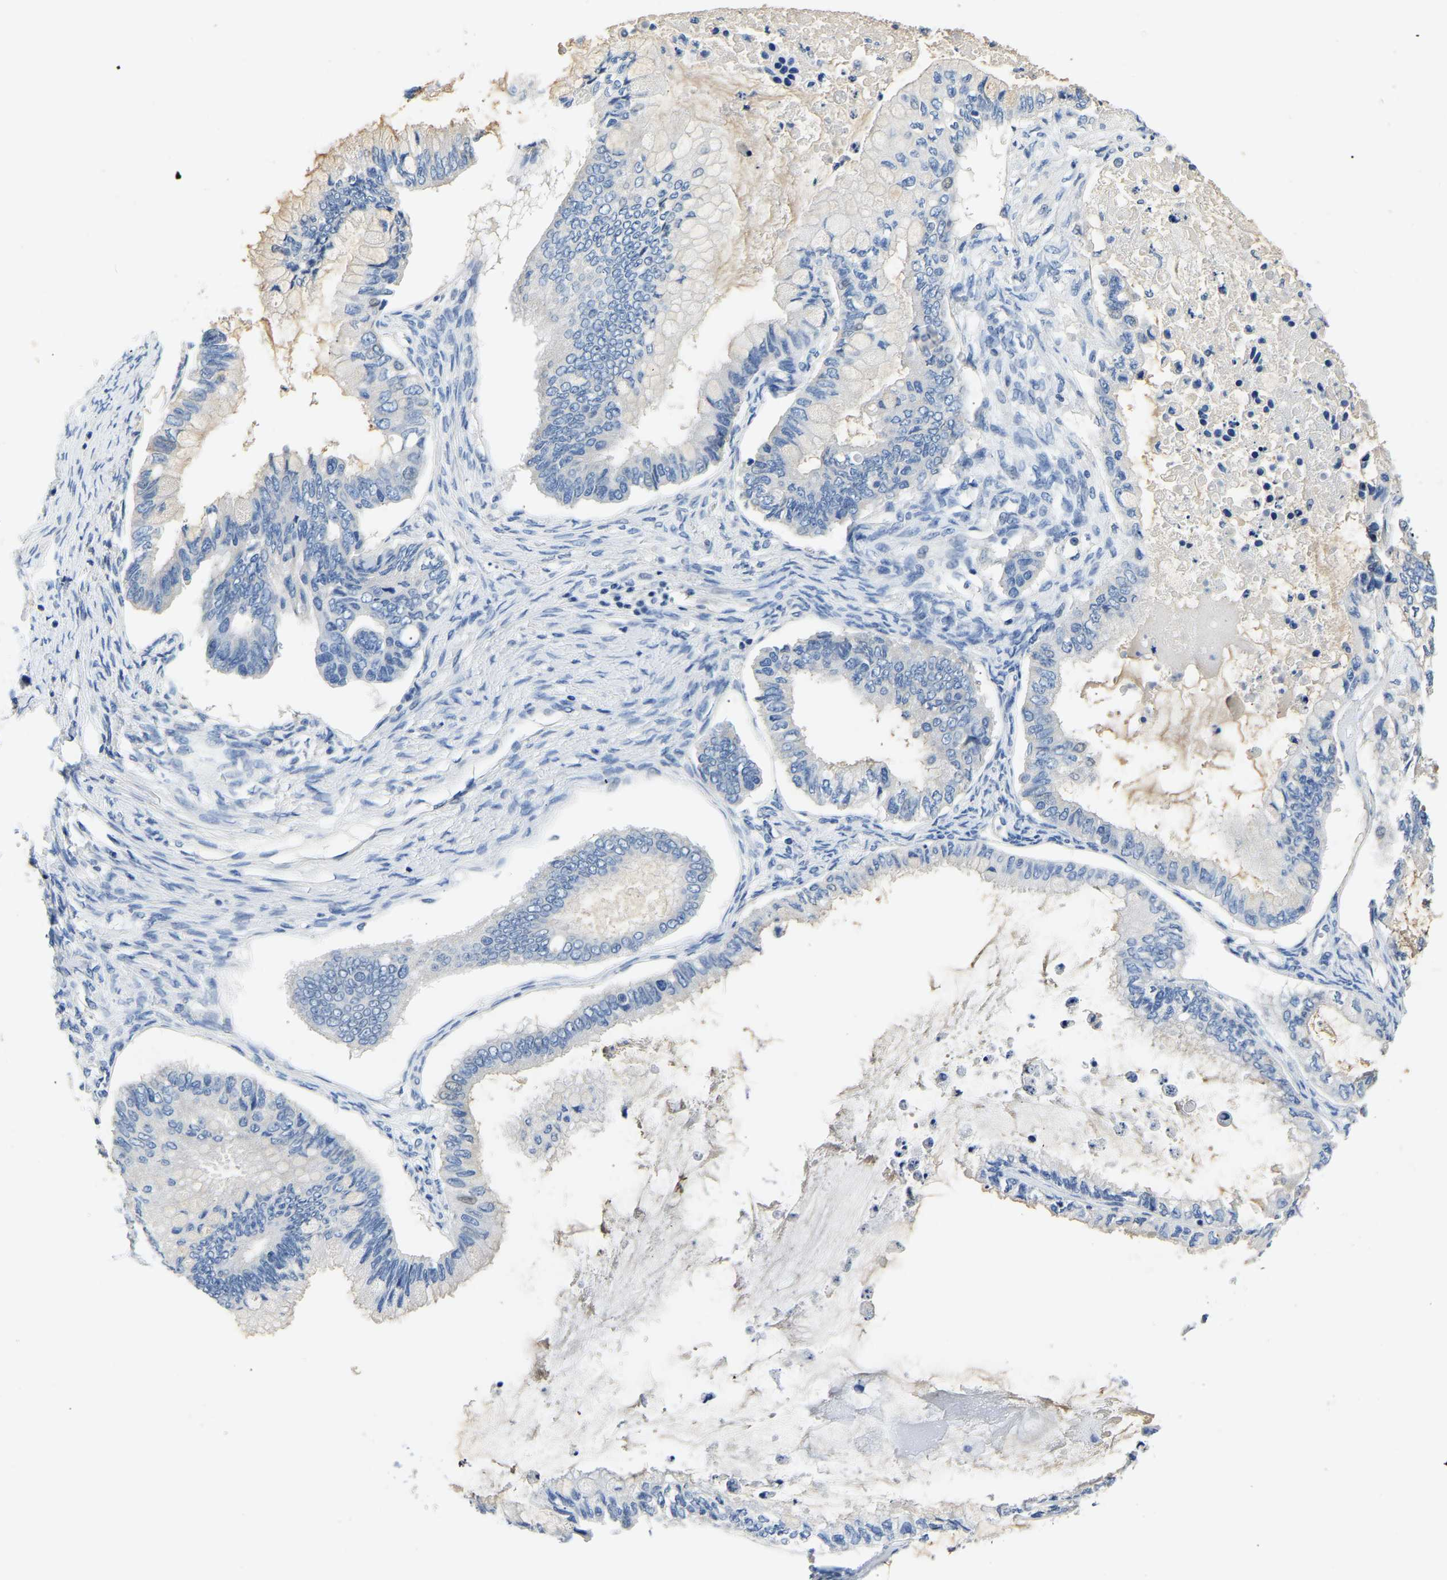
{"staining": {"intensity": "negative", "quantity": "none", "location": "none"}, "tissue": "ovarian cancer", "cell_type": "Tumor cells", "image_type": "cancer", "snomed": [{"axis": "morphology", "description": "Cystadenocarcinoma, mucinous, NOS"}, {"axis": "topography", "description": "Ovary"}], "caption": "High magnification brightfield microscopy of ovarian cancer stained with DAB (3,3'-diaminobenzidine) (brown) and counterstained with hematoxylin (blue): tumor cells show no significant positivity.", "gene": "PCK2", "patient": {"sex": "female", "age": 80}}